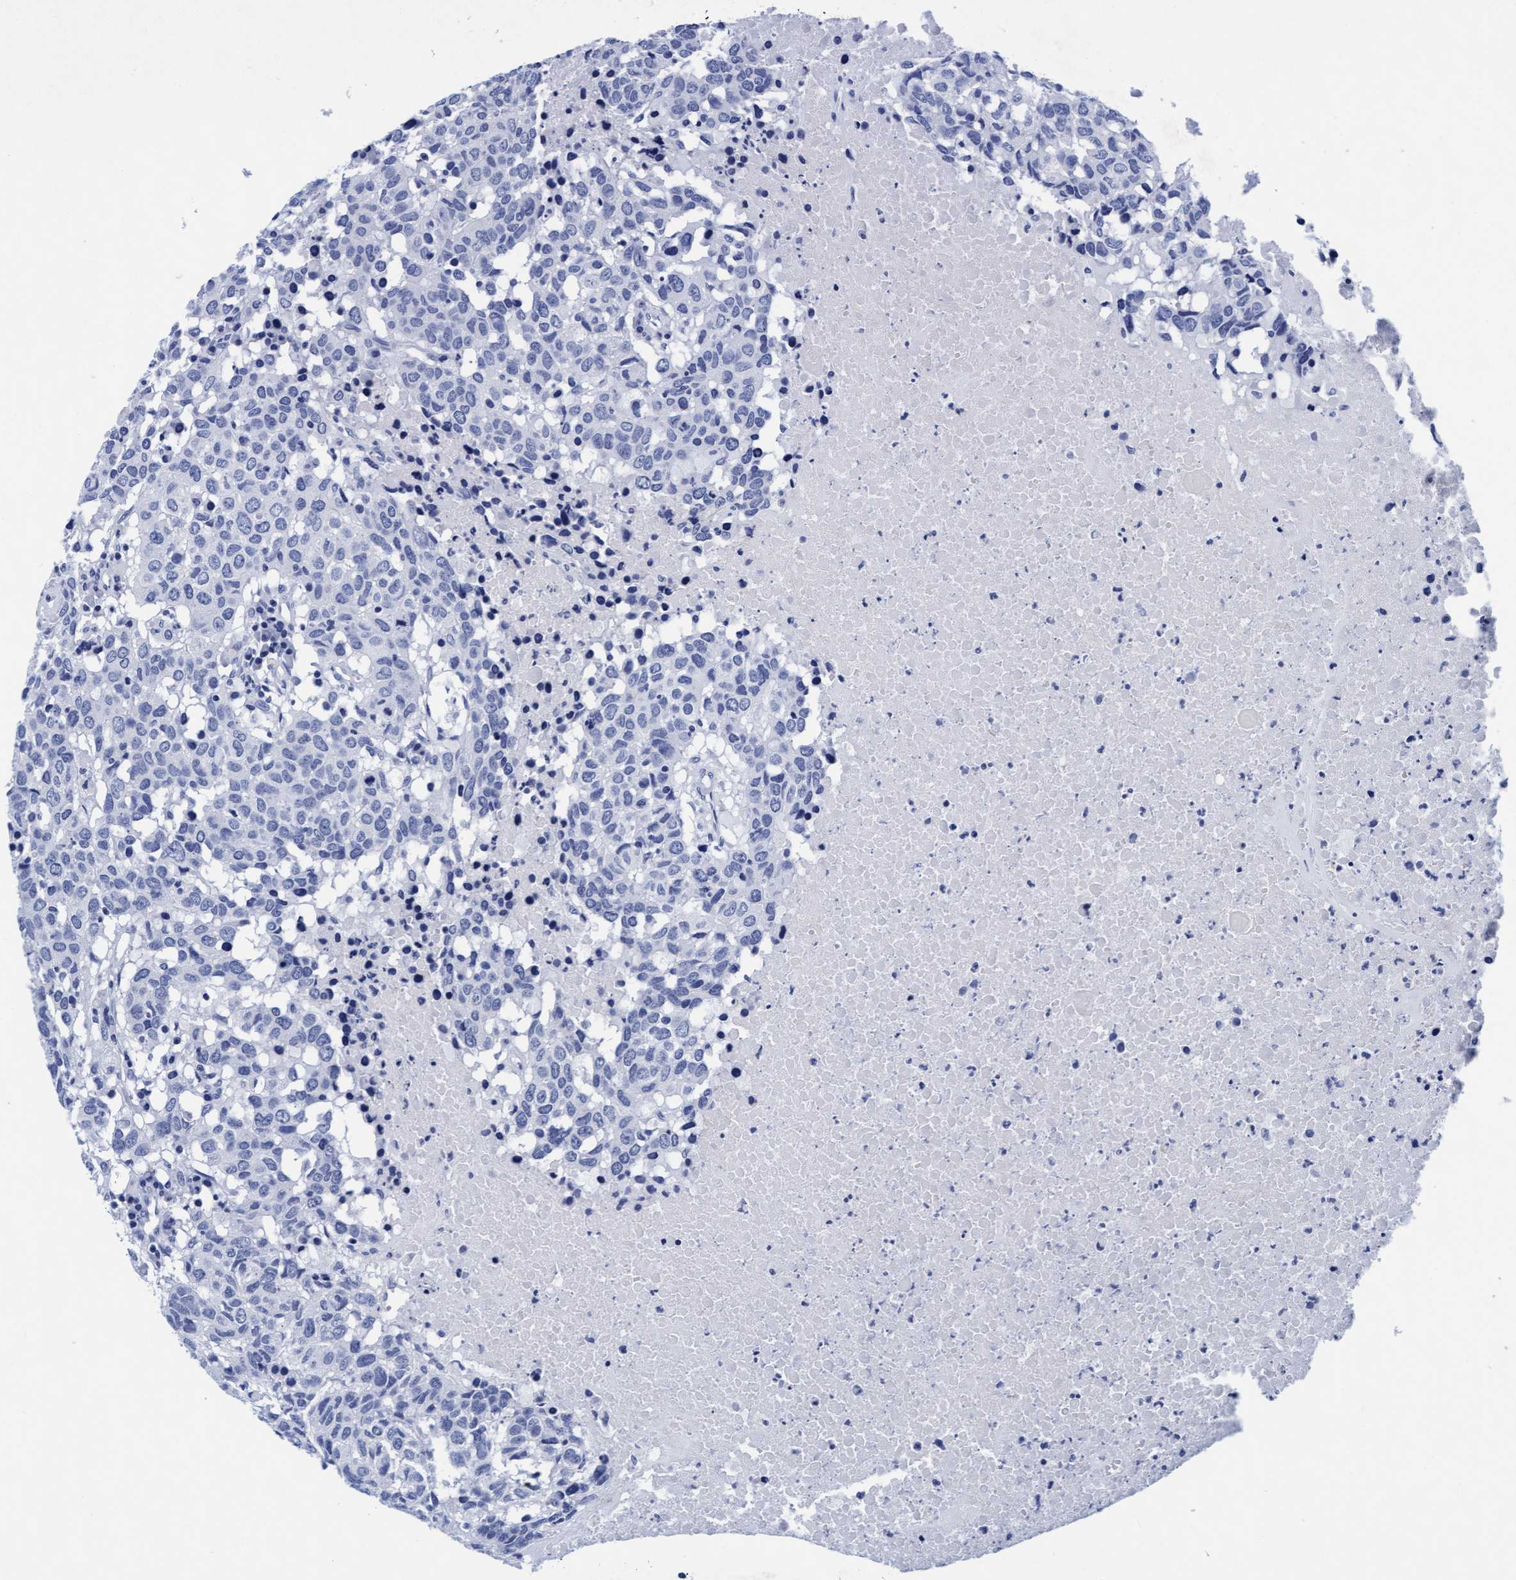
{"staining": {"intensity": "negative", "quantity": "none", "location": "none"}, "tissue": "head and neck cancer", "cell_type": "Tumor cells", "image_type": "cancer", "snomed": [{"axis": "morphology", "description": "Squamous cell carcinoma, NOS"}, {"axis": "topography", "description": "Head-Neck"}], "caption": "Tumor cells are negative for protein expression in human head and neck squamous cell carcinoma.", "gene": "ARSG", "patient": {"sex": "male", "age": 66}}